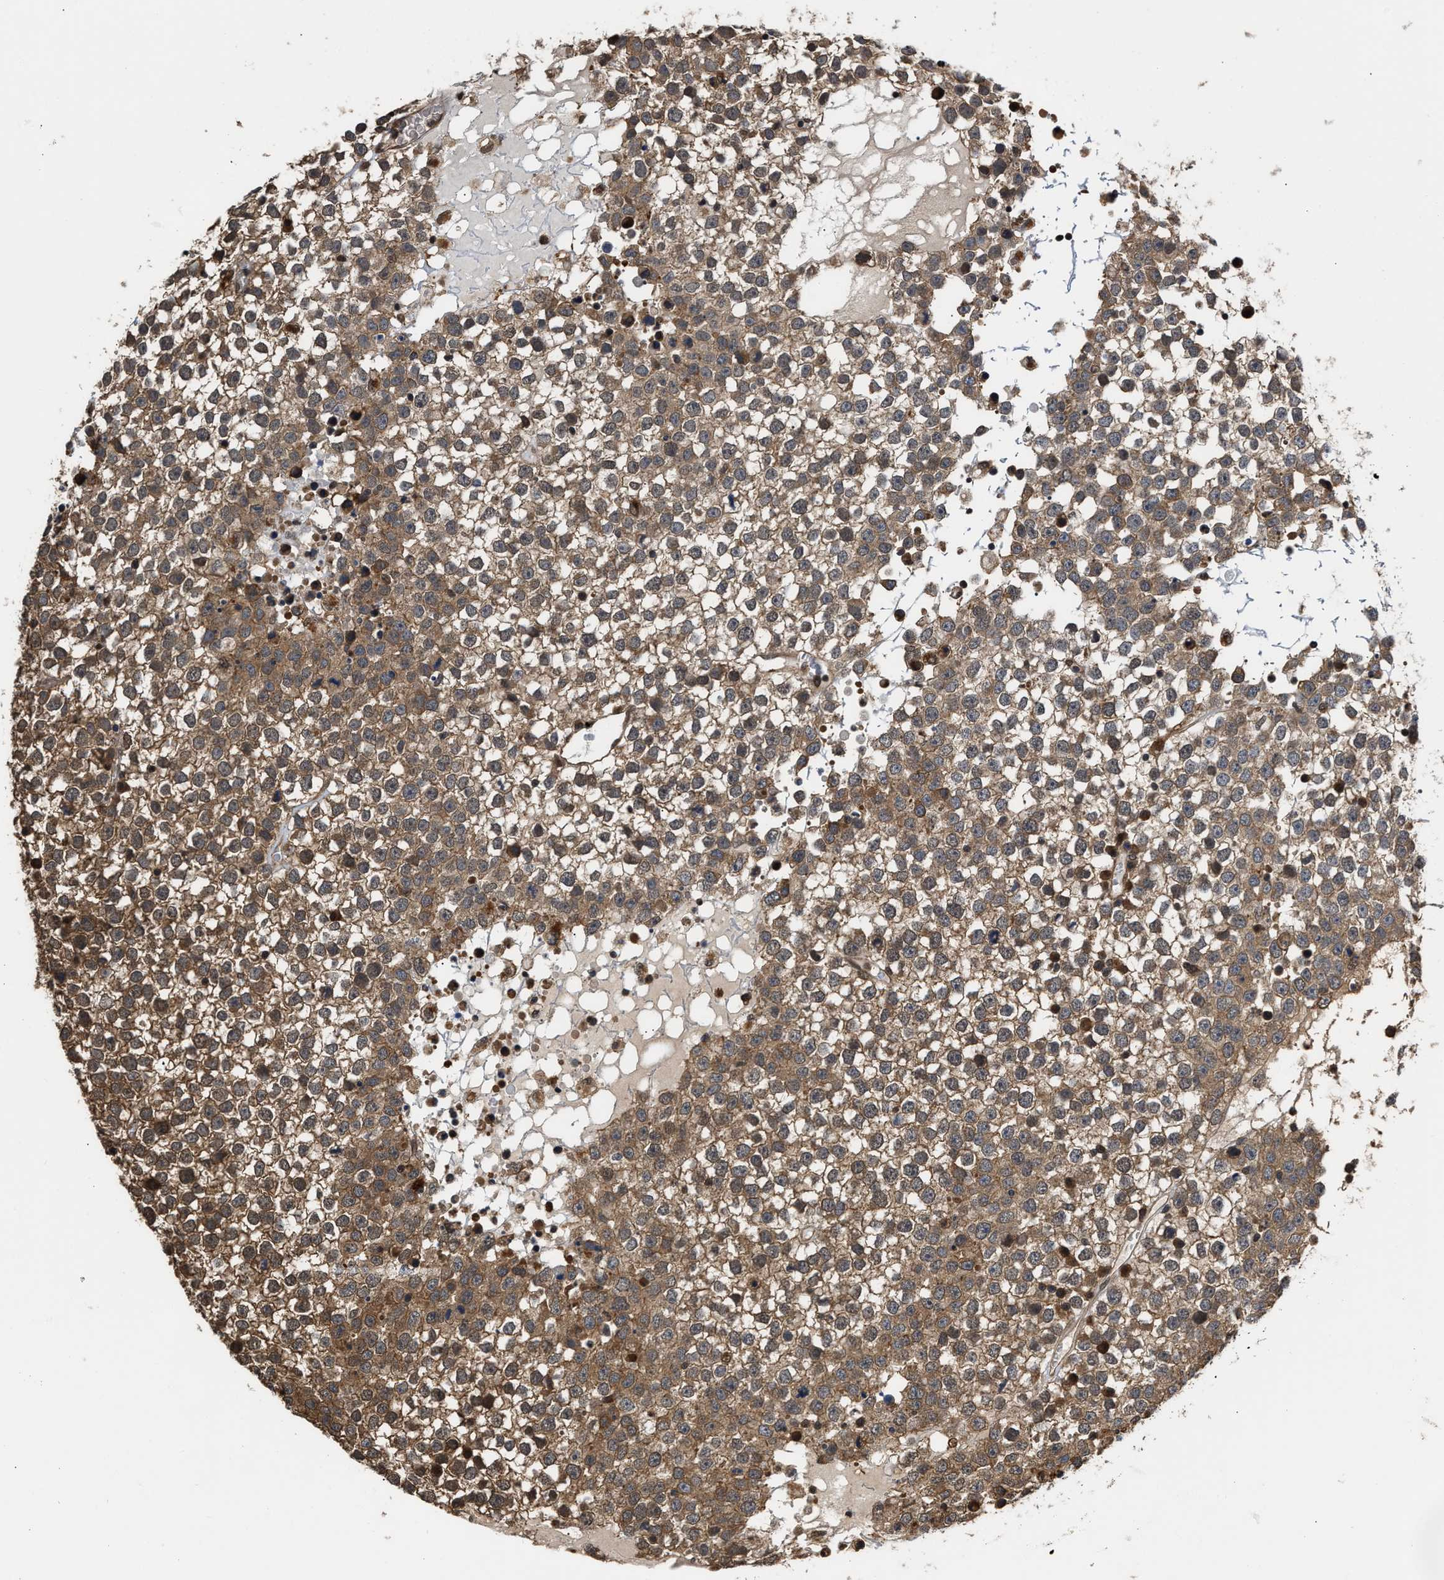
{"staining": {"intensity": "moderate", "quantity": "25%-75%", "location": "cytoplasmic/membranous"}, "tissue": "testis cancer", "cell_type": "Tumor cells", "image_type": "cancer", "snomed": [{"axis": "morphology", "description": "Seminoma, NOS"}, {"axis": "topography", "description": "Testis"}], "caption": "Protein expression analysis of seminoma (testis) reveals moderate cytoplasmic/membranous positivity in about 25%-75% of tumor cells. Nuclei are stained in blue.", "gene": "SCAI", "patient": {"sex": "male", "age": 65}}